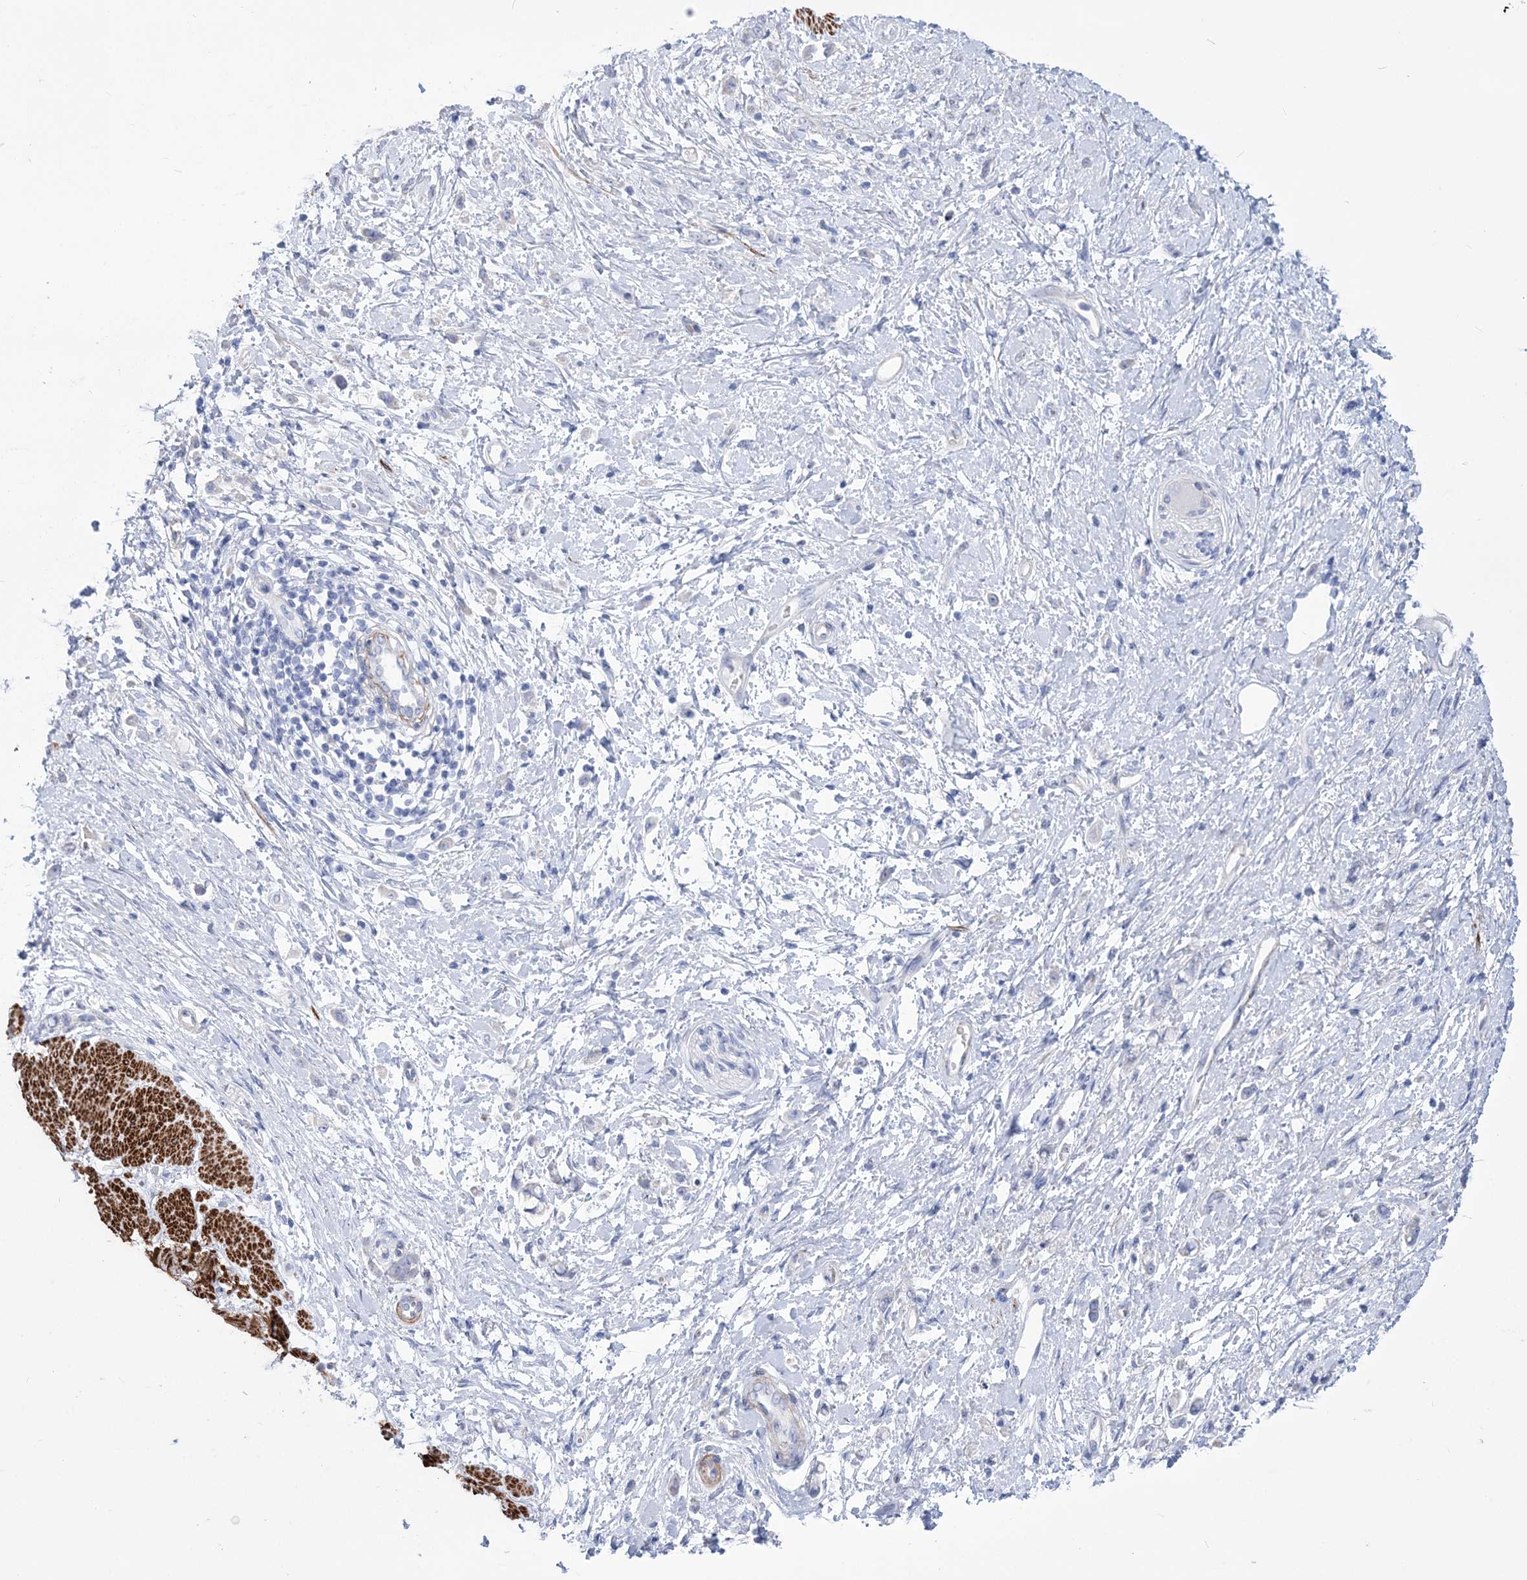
{"staining": {"intensity": "negative", "quantity": "none", "location": "none"}, "tissue": "stomach cancer", "cell_type": "Tumor cells", "image_type": "cancer", "snomed": [{"axis": "morphology", "description": "Adenocarcinoma, NOS"}, {"axis": "topography", "description": "Stomach"}], "caption": "This is an immunohistochemistry histopathology image of human stomach cancer. There is no expression in tumor cells.", "gene": "WDR74", "patient": {"sex": "female", "age": 60}}